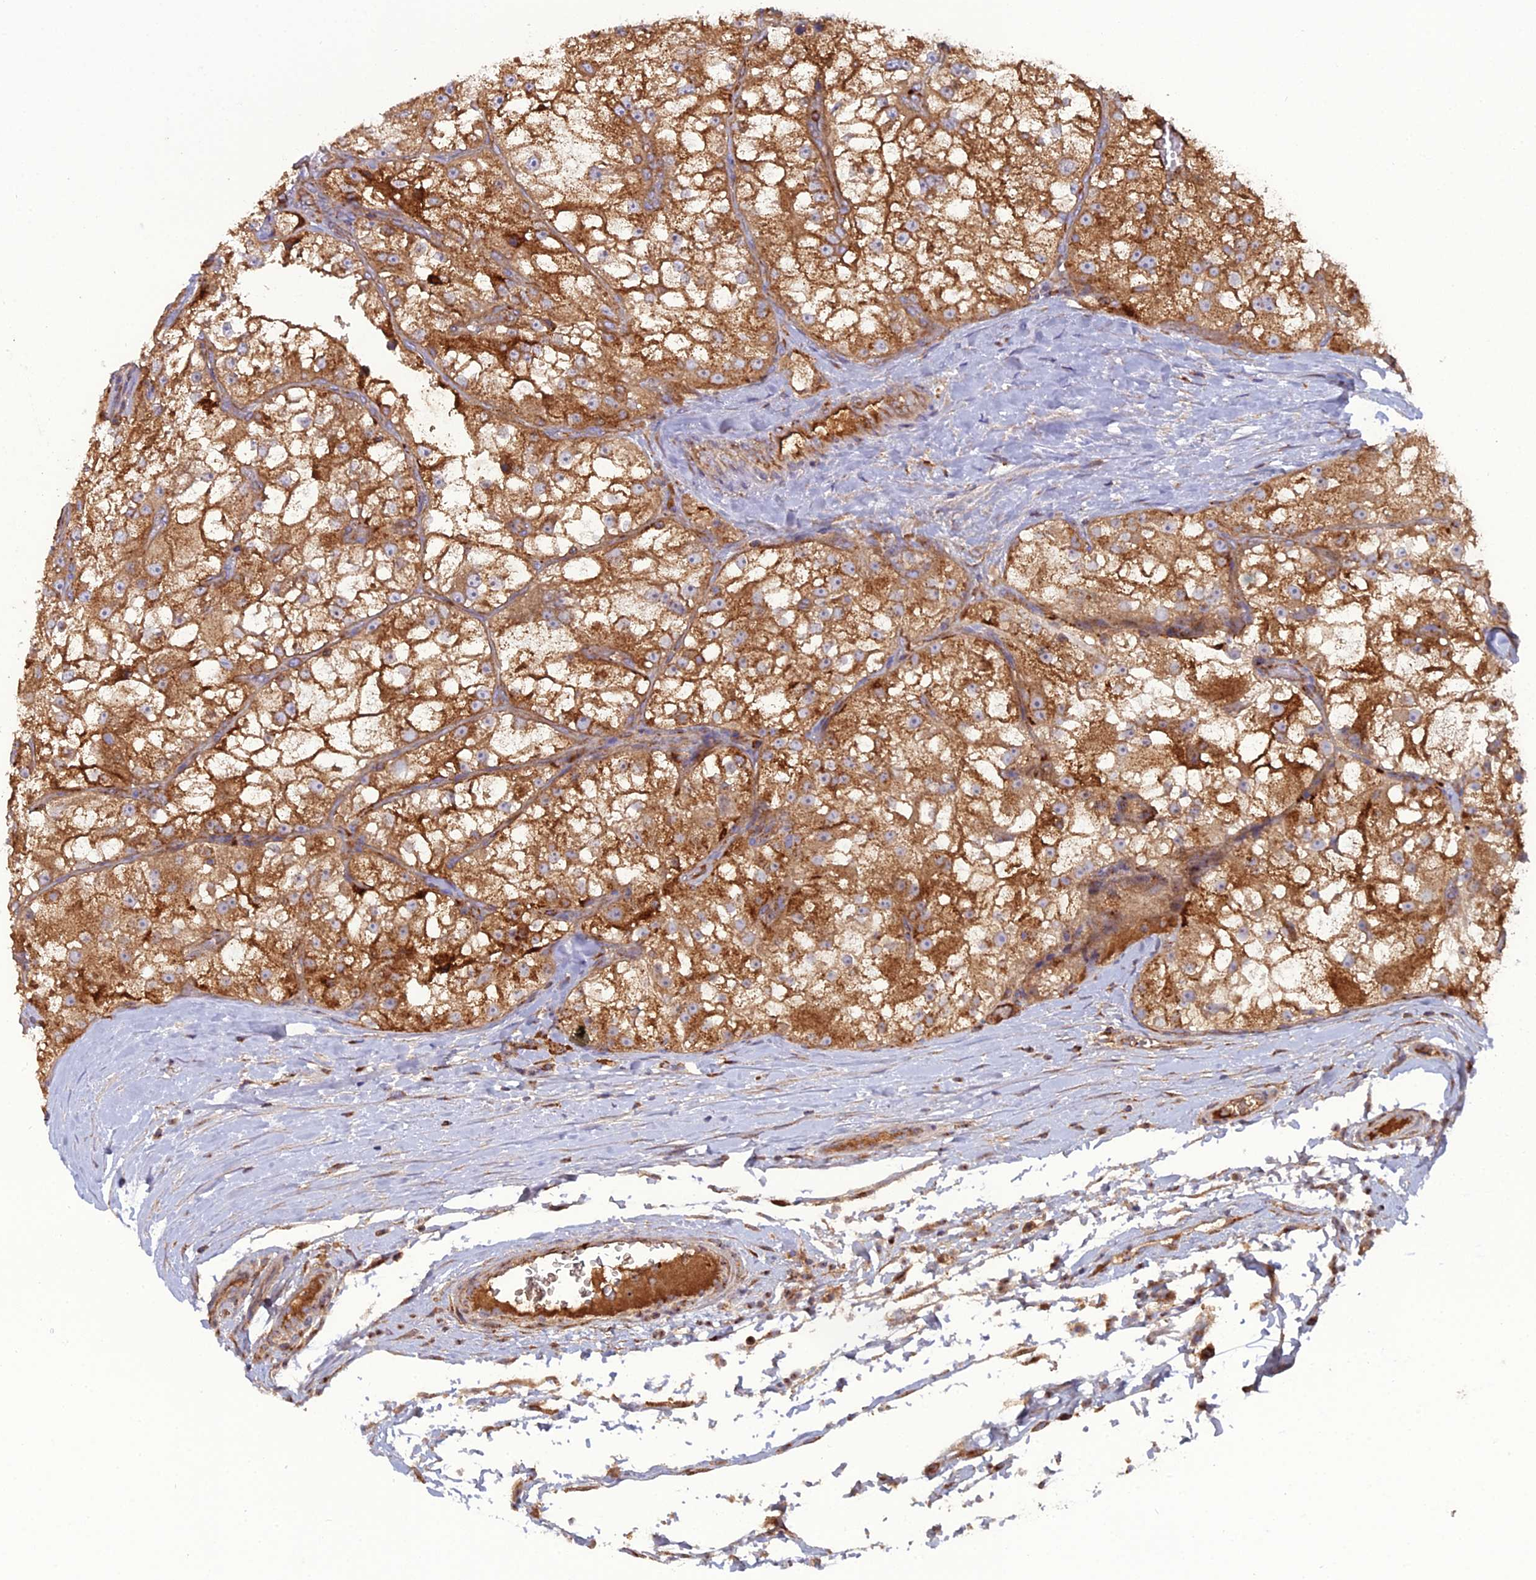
{"staining": {"intensity": "moderate", "quantity": ">75%", "location": "cytoplasmic/membranous"}, "tissue": "renal cancer", "cell_type": "Tumor cells", "image_type": "cancer", "snomed": [{"axis": "morphology", "description": "Adenocarcinoma, NOS"}, {"axis": "topography", "description": "Kidney"}], "caption": "Immunohistochemistry (IHC) micrograph of neoplastic tissue: renal cancer (adenocarcinoma) stained using IHC reveals medium levels of moderate protein expression localized specifically in the cytoplasmic/membranous of tumor cells, appearing as a cytoplasmic/membranous brown color.", "gene": "LNPEP", "patient": {"sex": "female", "age": 72}}